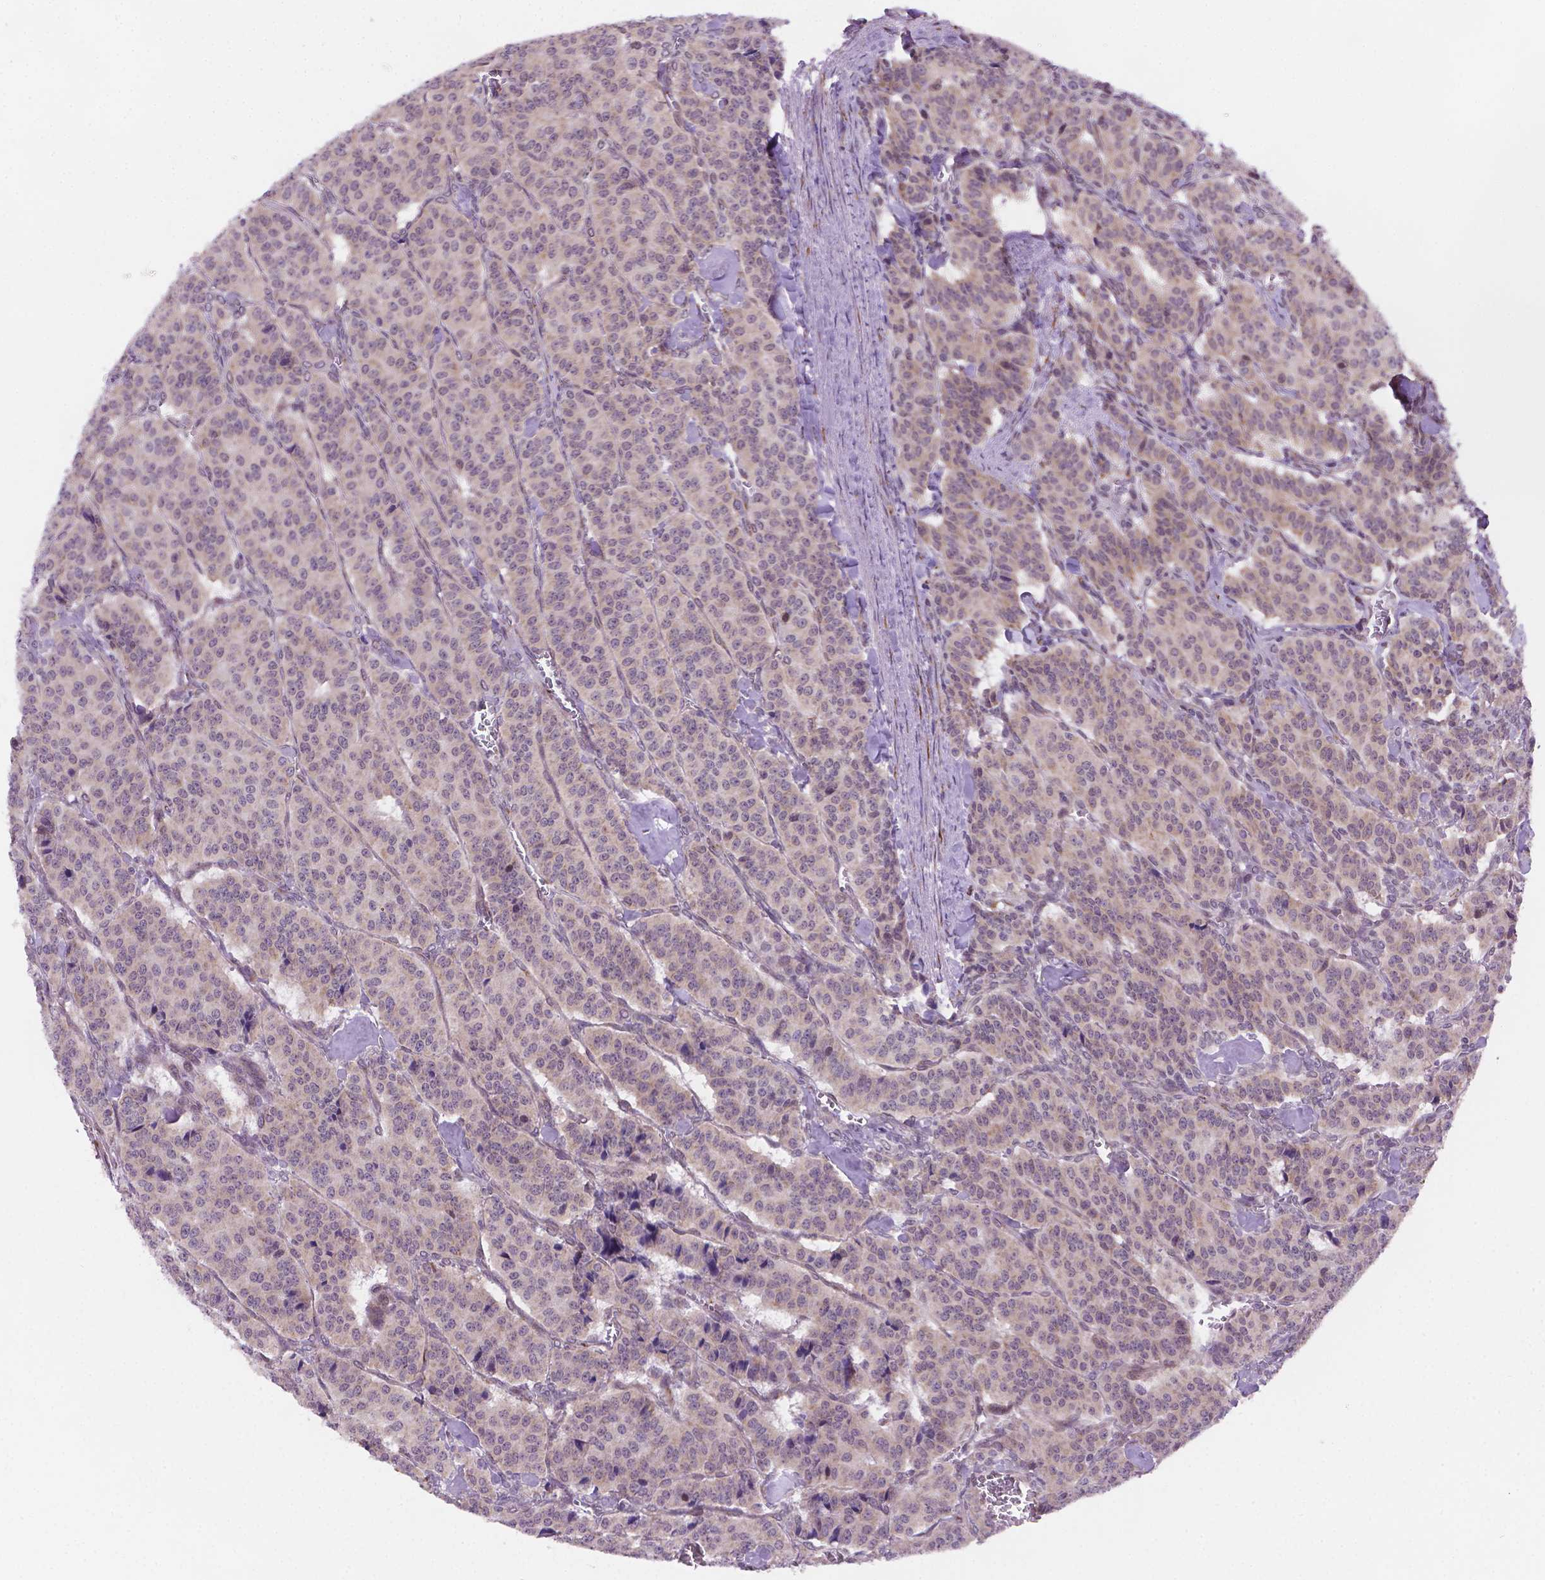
{"staining": {"intensity": "weak", "quantity": "<25%", "location": "cytoplasmic/membranous"}, "tissue": "carcinoid", "cell_type": "Tumor cells", "image_type": "cancer", "snomed": [{"axis": "morphology", "description": "Normal tissue, NOS"}, {"axis": "morphology", "description": "Carcinoid, malignant, NOS"}, {"axis": "topography", "description": "Lung"}], "caption": "High magnification brightfield microscopy of carcinoid stained with DAB (brown) and counterstained with hematoxylin (blue): tumor cells show no significant staining.", "gene": "FNIP1", "patient": {"sex": "female", "age": 46}}